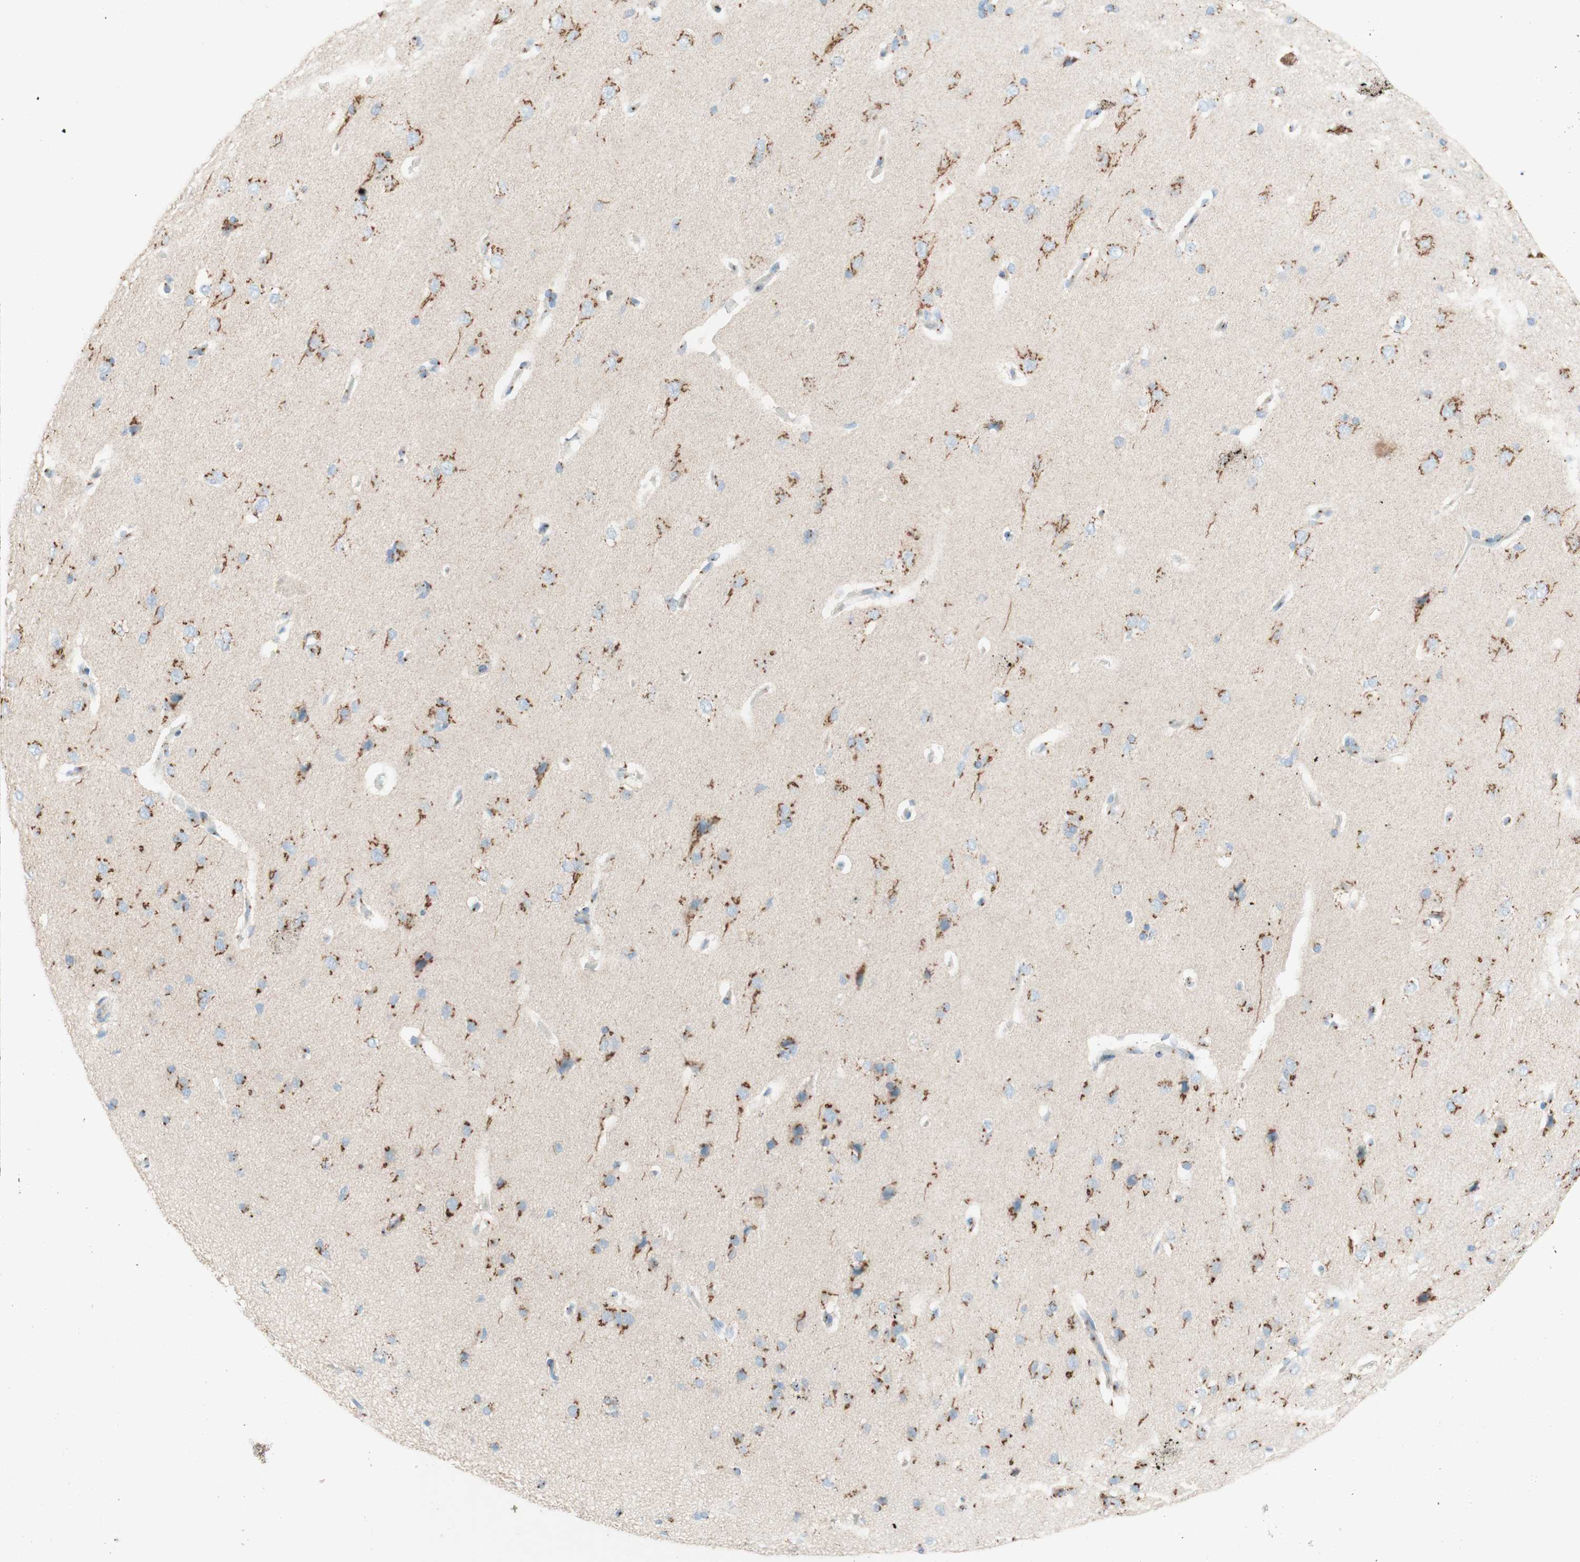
{"staining": {"intensity": "moderate", "quantity": "<25%", "location": "cytoplasmic/membranous"}, "tissue": "cerebral cortex", "cell_type": "Endothelial cells", "image_type": "normal", "snomed": [{"axis": "morphology", "description": "Normal tissue, NOS"}, {"axis": "topography", "description": "Cerebral cortex"}], "caption": "DAB (3,3'-diaminobenzidine) immunohistochemical staining of benign cerebral cortex shows moderate cytoplasmic/membranous protein positivity in about <25% of endothelial cells.", "gene": "GOLGB1", "patient": {"sex": "male", "age": 62}}